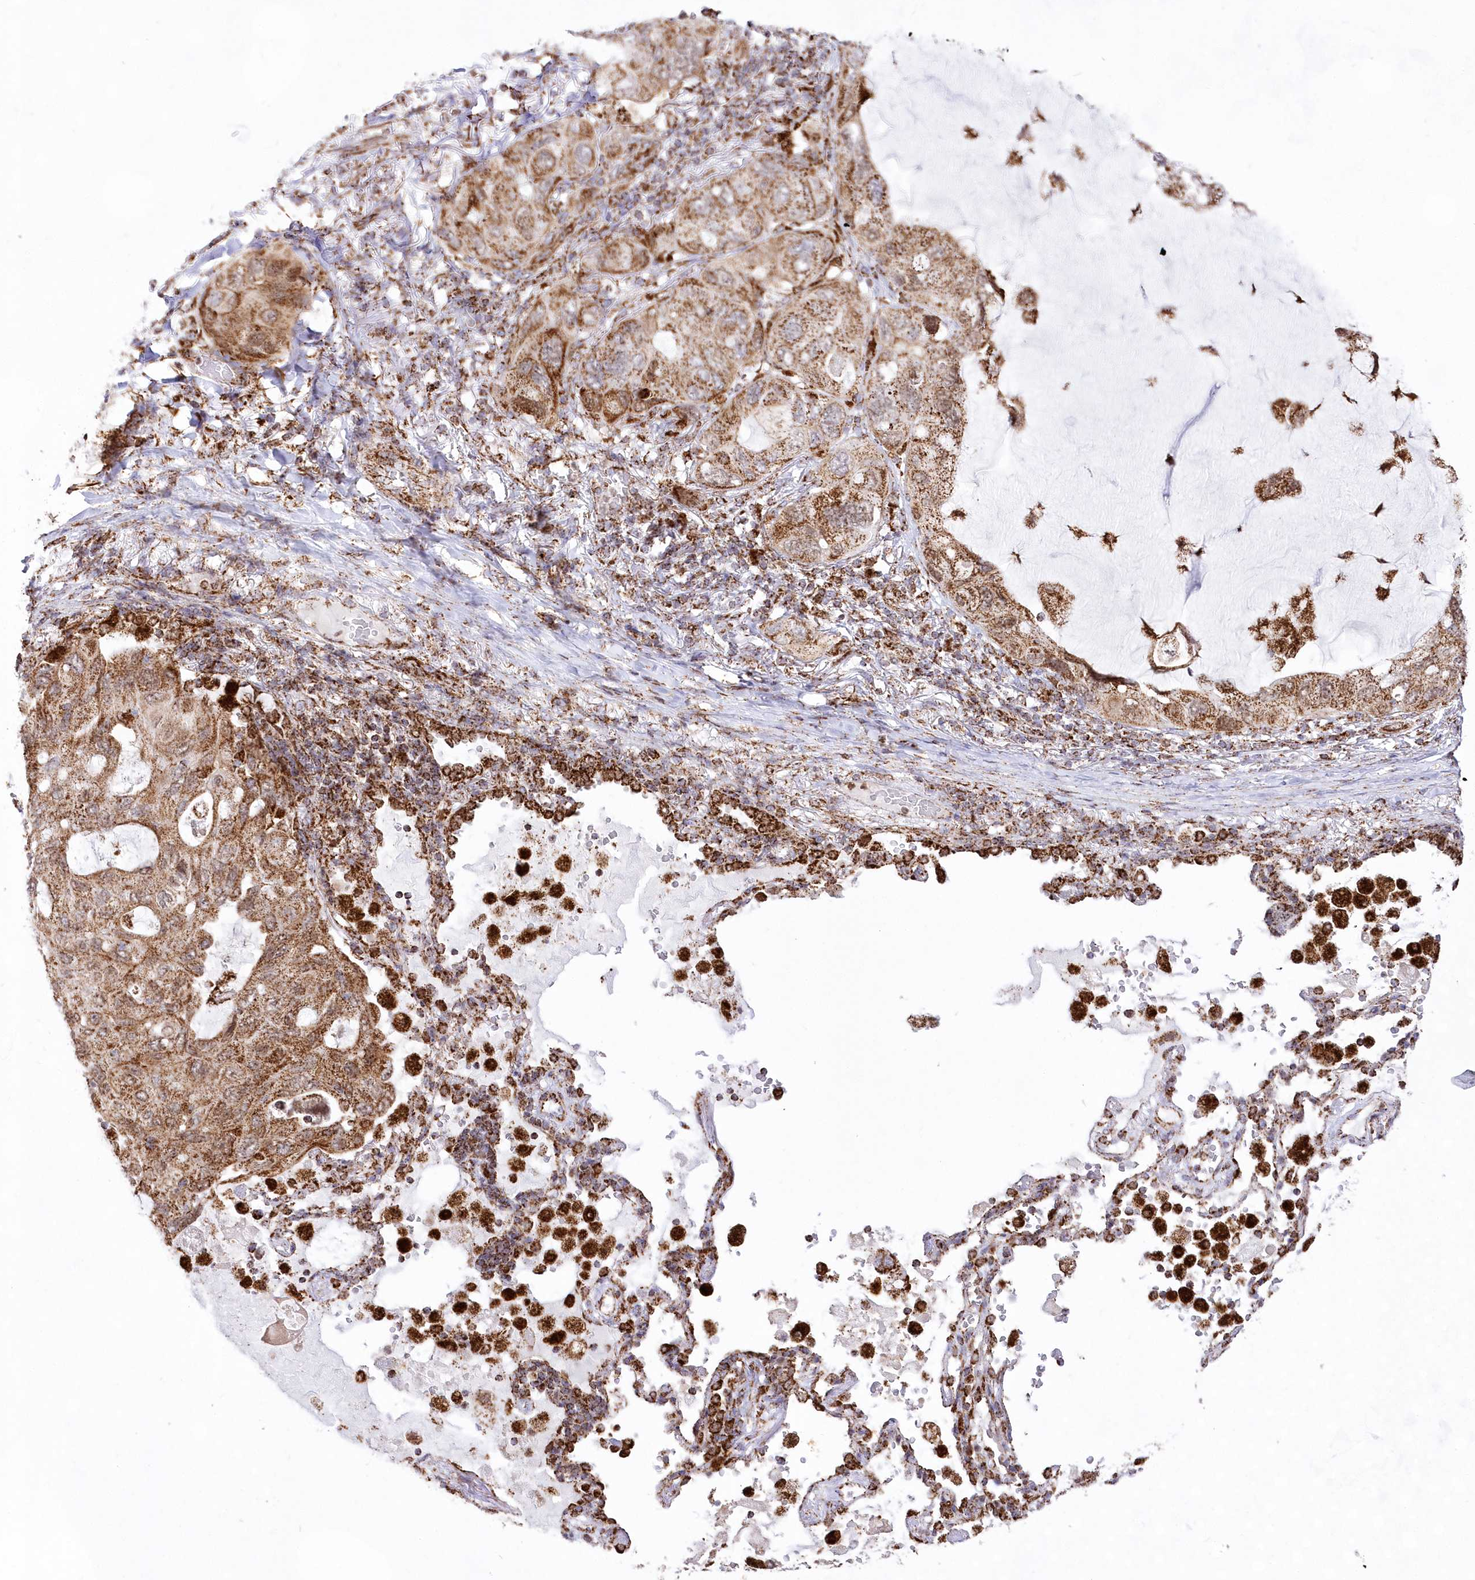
{"staining": {"intensity": "moderate", "quantity": ">75%", "location": "cytoplasmic/membranous"}, "tissue": "lung cancer", "cell_type": "Tumor cells", "image_type": "cancer", "snomed": [{"axis": "morphology", "description": "Squamous cell carcinoma, NOS"}, {"axis": "topography", "description": "Lung"}], "caption": "A high-resolution photomicrograph shows IHC staining of lung cancer, which displays moderate cytoplasmic/membranous expression in about >75% of tumor cells.", "gene": "HADHB", "patient": {"sex": "female", "age": 73}}